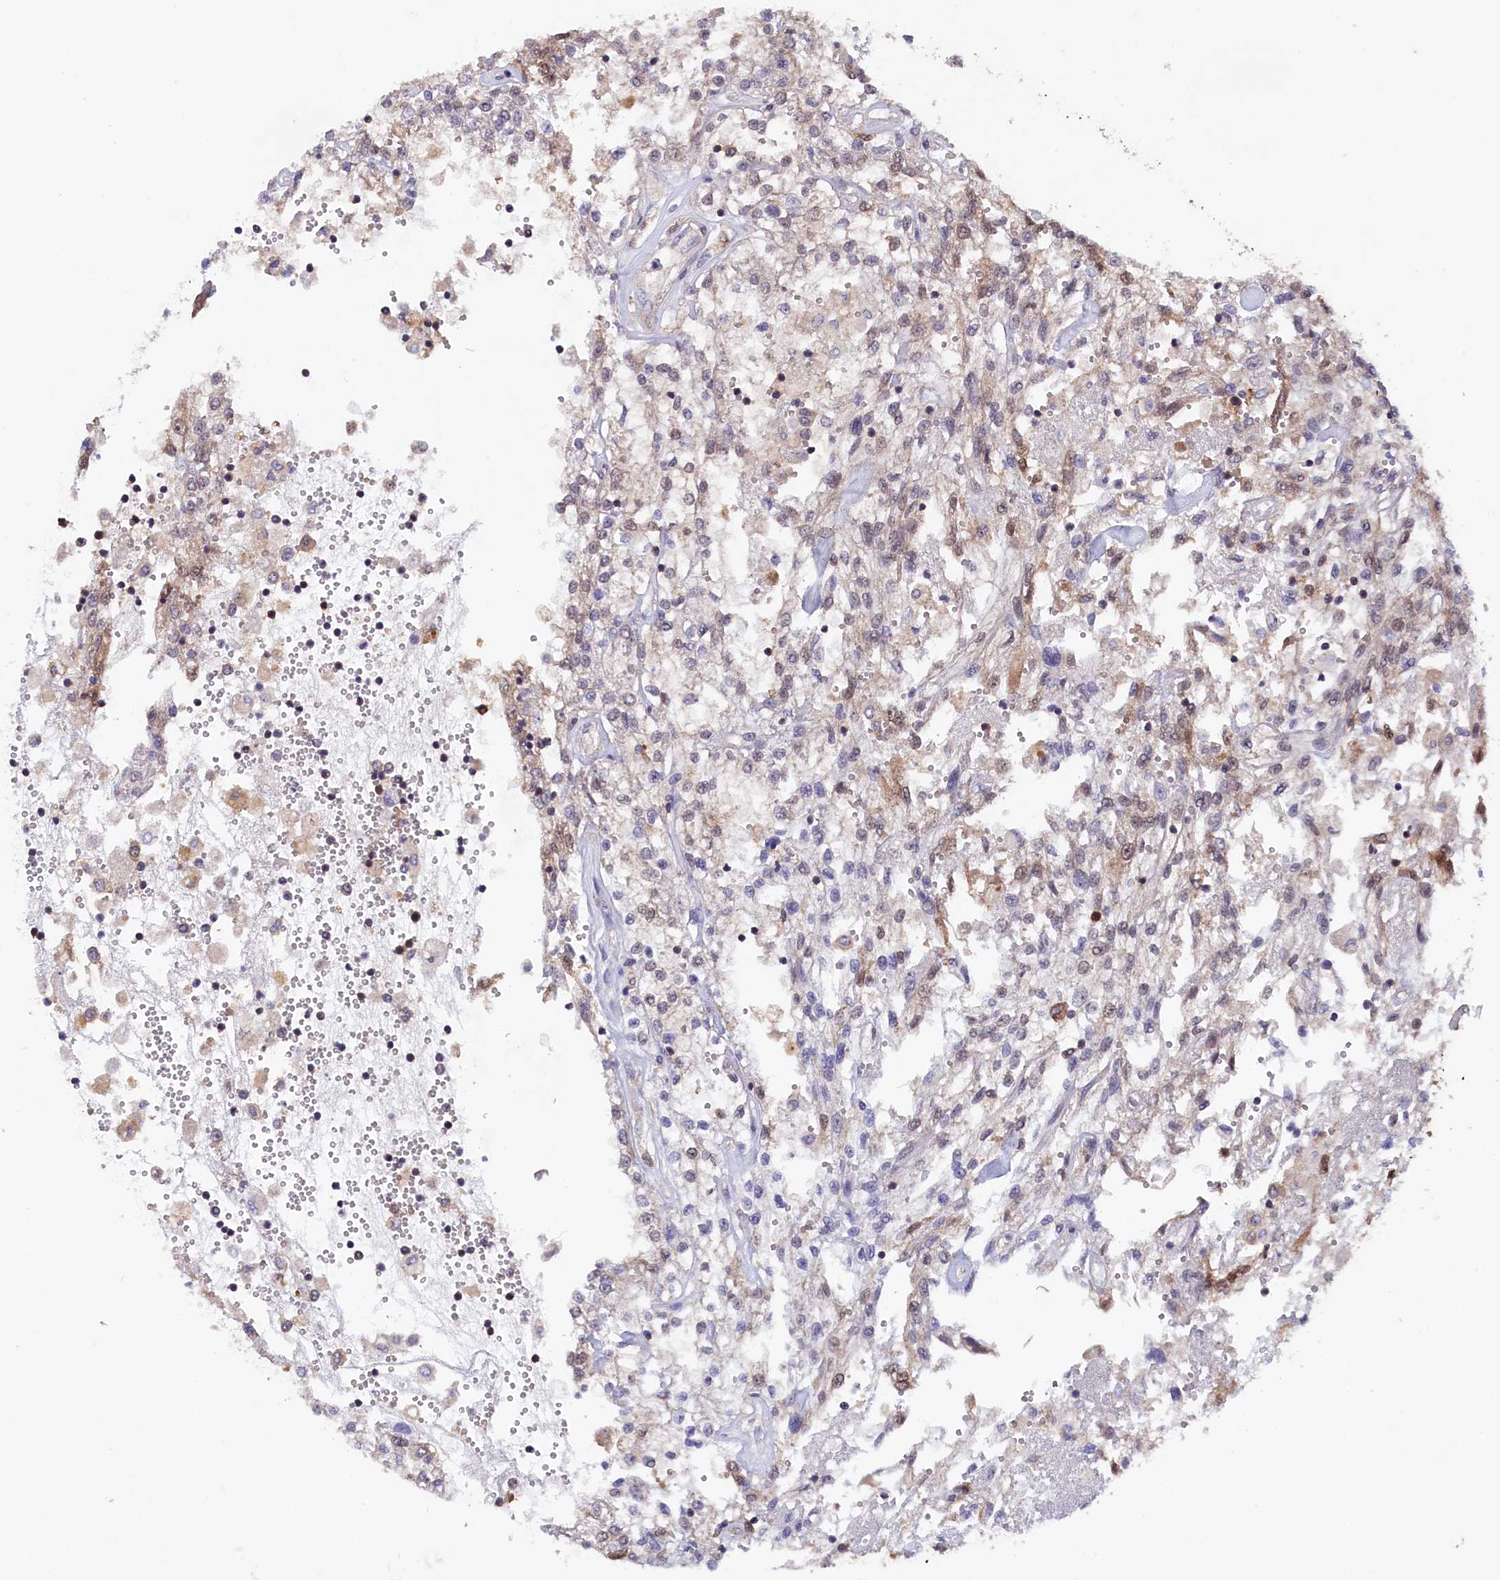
{"staining": {"intensity": "moderate", "quantity": "25%-75%", "location": "cytoplasmic/membranous,nuclear"}, "tissue": "renal cancer", "cell_type": "Tumor cells", "image_type": "cancer", "snomed": [{"axis": "morphology", "description": "Adenocarcinoma, NOS"}, {"axis": "topography", "description": "Kidney"}], "caption": "Adenocarcinoma (renal) tissue displays moderate cytoplasmic/membranous and nuclear positivity in about 25%-75% of tumor cells", "gene": "JPT2", "patient": {"sex": "female", "age": 52}}